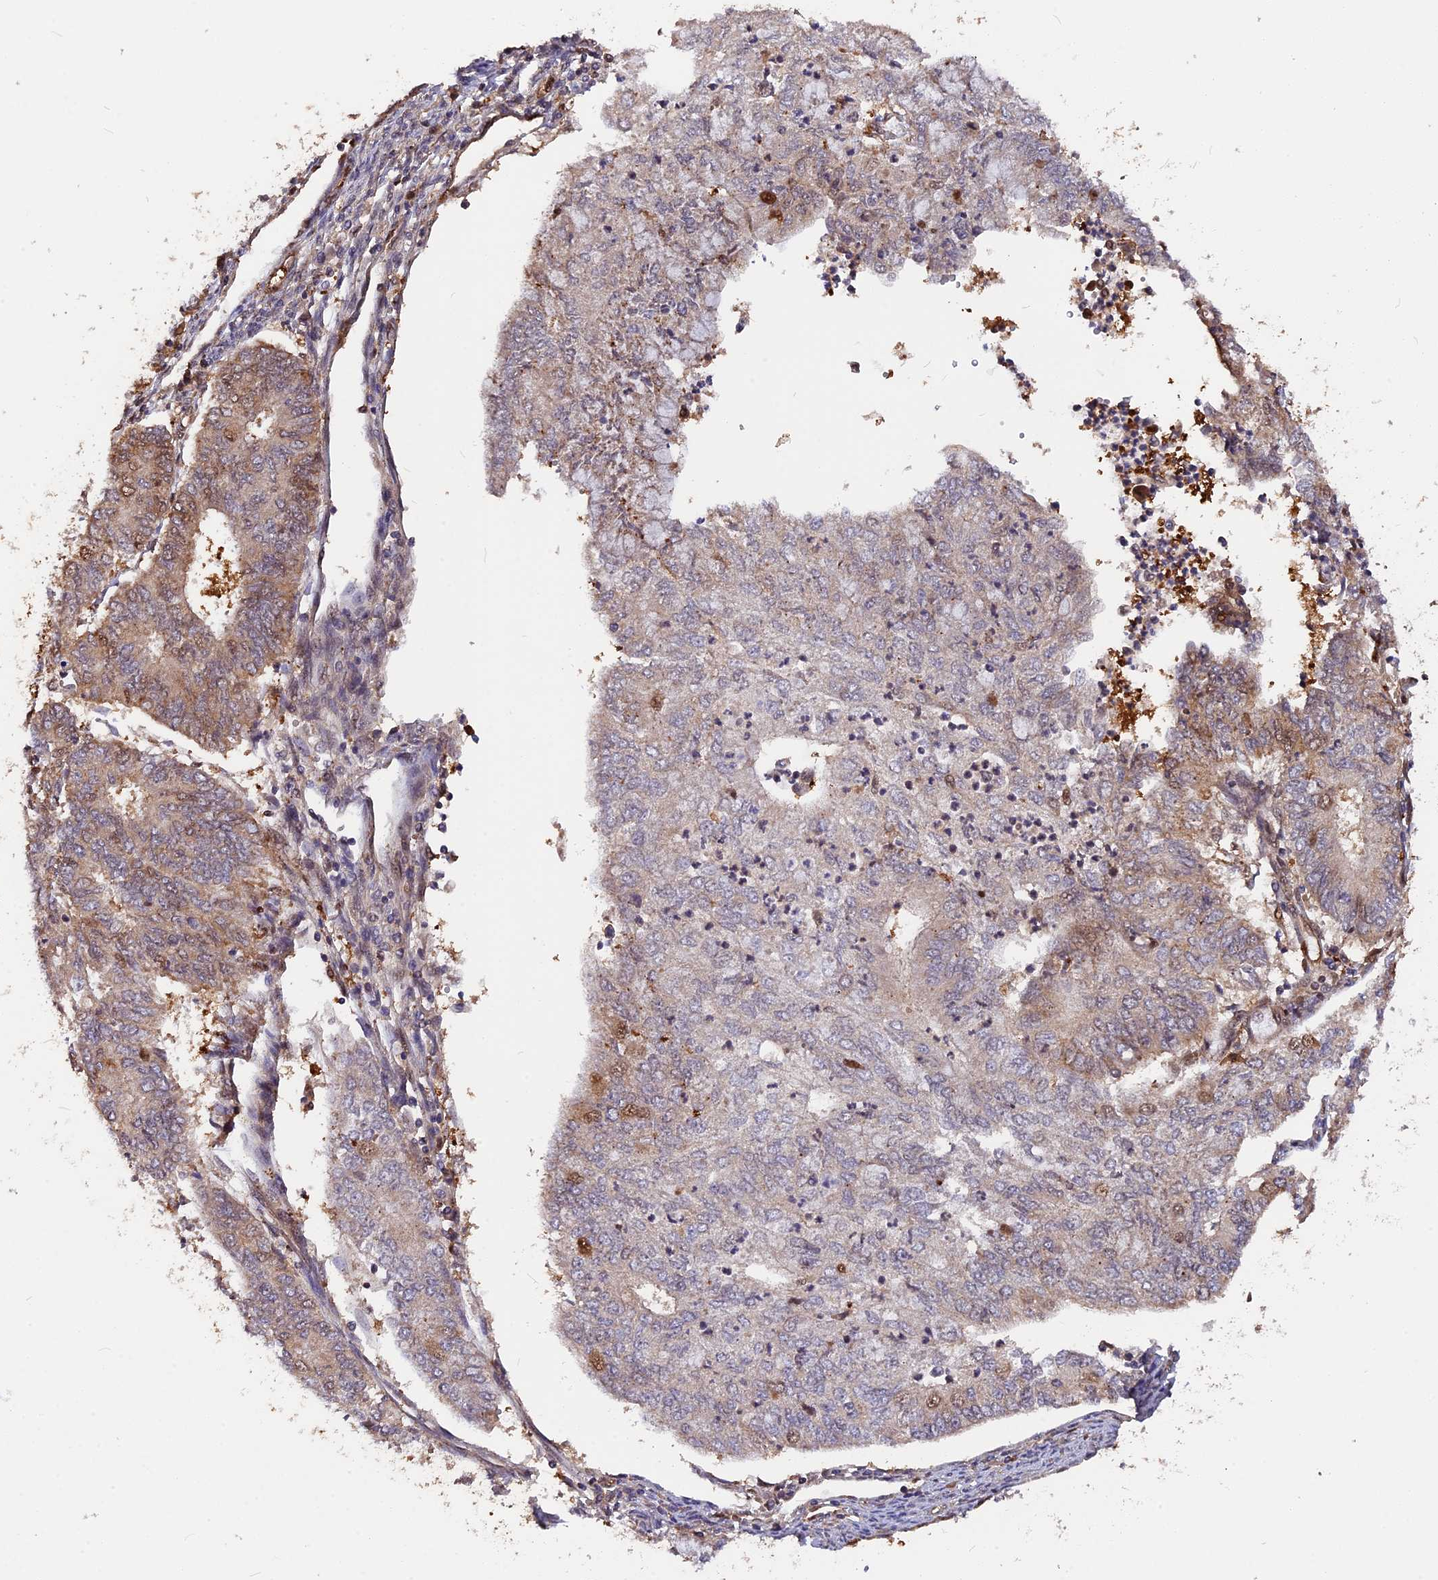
{"staining": {"intensity": "moderate", "quantity": "25%-75%", "location": "cytoplasmic/membranous,nuclear"}, "tissue": "endometrial cancer", "cell_type": "Tumor cells", "image_type": "cancer", "snomed": [{"axis": "morphology", "description": "Adenocarcinoma, NOS"}, {"axis": "topography", "description": "Endometrium"}], "caption": "This histopathology image exhibits immunohistochemistry staining of endometrial adenocarcinoma, with medium moderate cytoplasmic/membranous and nuclear positivity in about 25%-75% of tumor cells.", "gene": "ADRM1", "patient": {"sex": "female", "age": 68}}